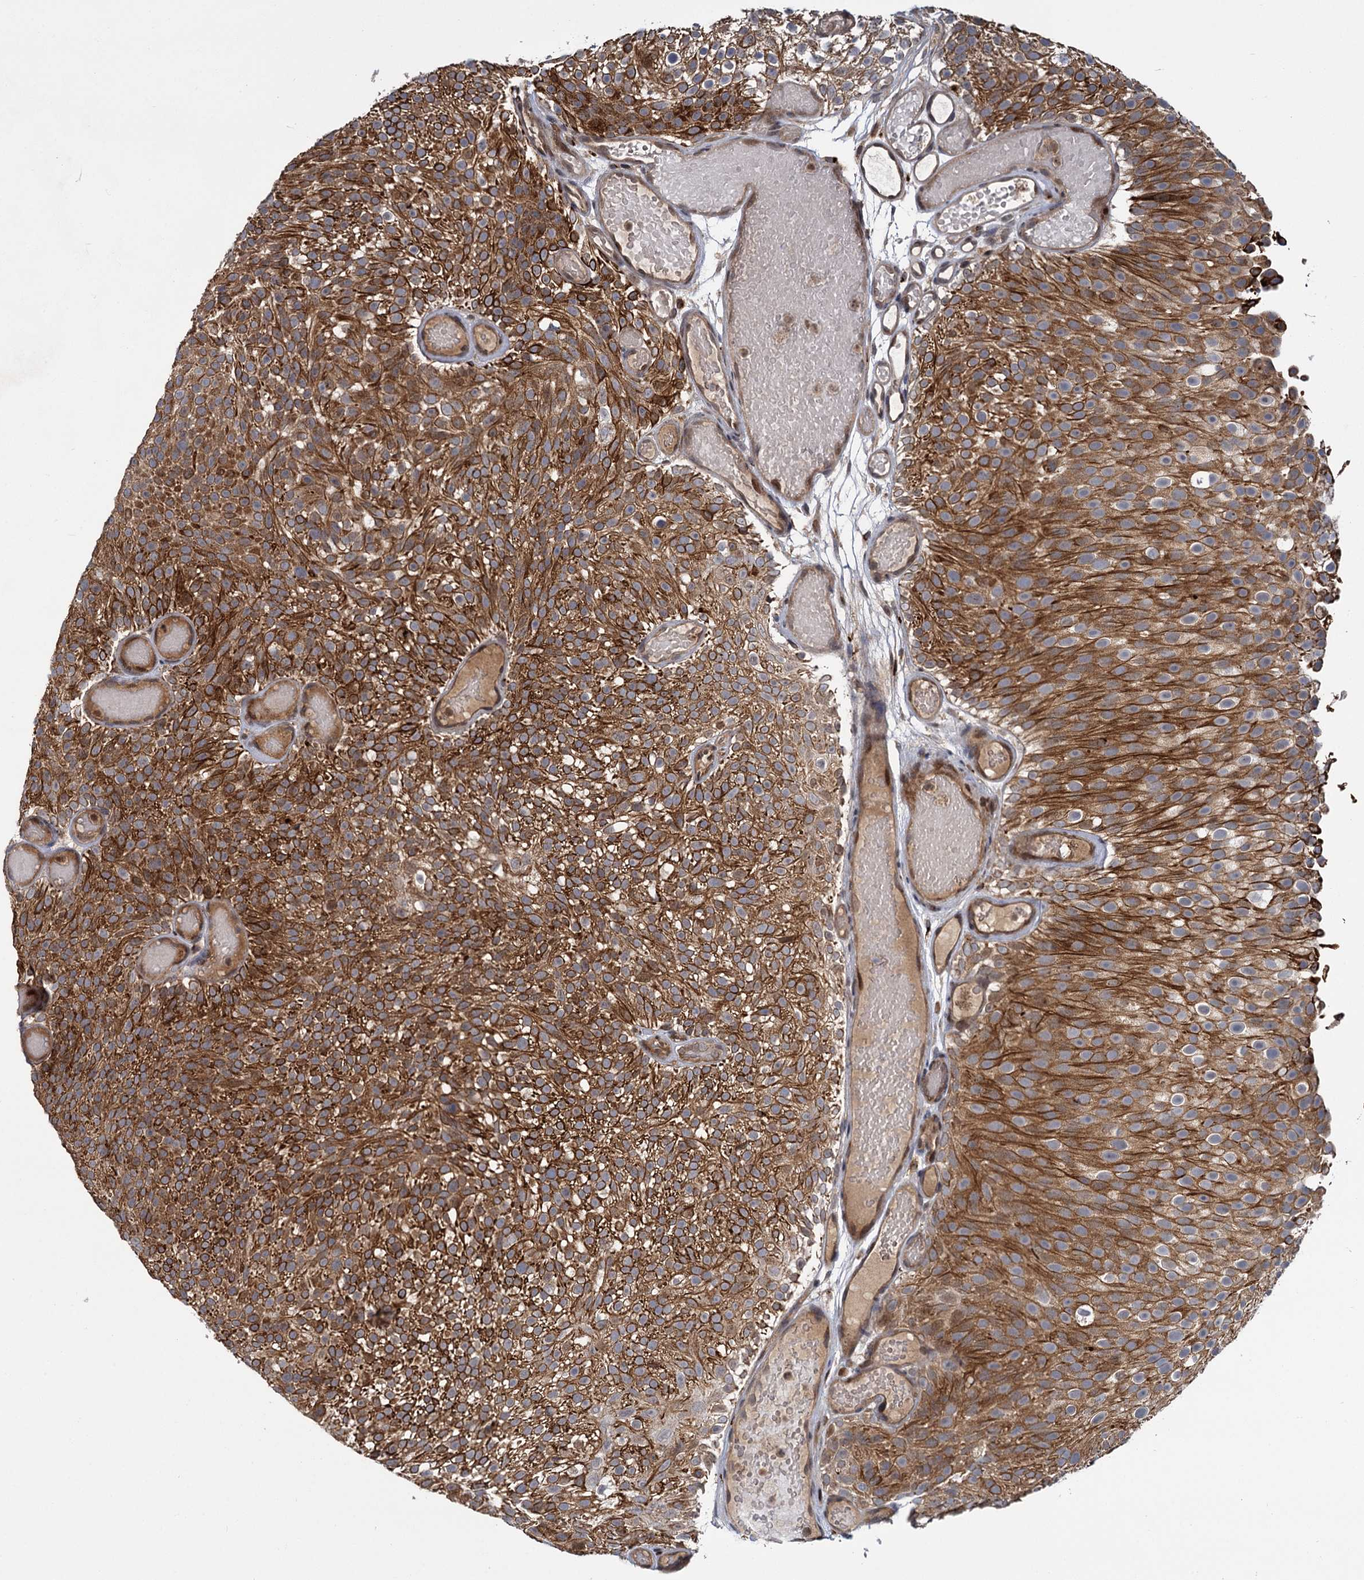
{"staining": {"intensity": "moderate", "quantity": ">75%", "location": "cytoplasmic/membranous"}, "tissue": "urothelial cancer", "cell_type": "Tumor cells", "image_type": "cancer", "snomed": [{"axis": "morphology", "description": "Urothelial carcinoma, Low grade"}, {"axis": "topography", "description": "Urinary bladder"}], "caption": "Brown immunohistochemical staining in urothelial cancer reveals moderate cytoplasmic/membranous expression in about >75% of tumor cells.", "gene": "GAL3ST4", "patient": {"sex": "male", "age": 78}}